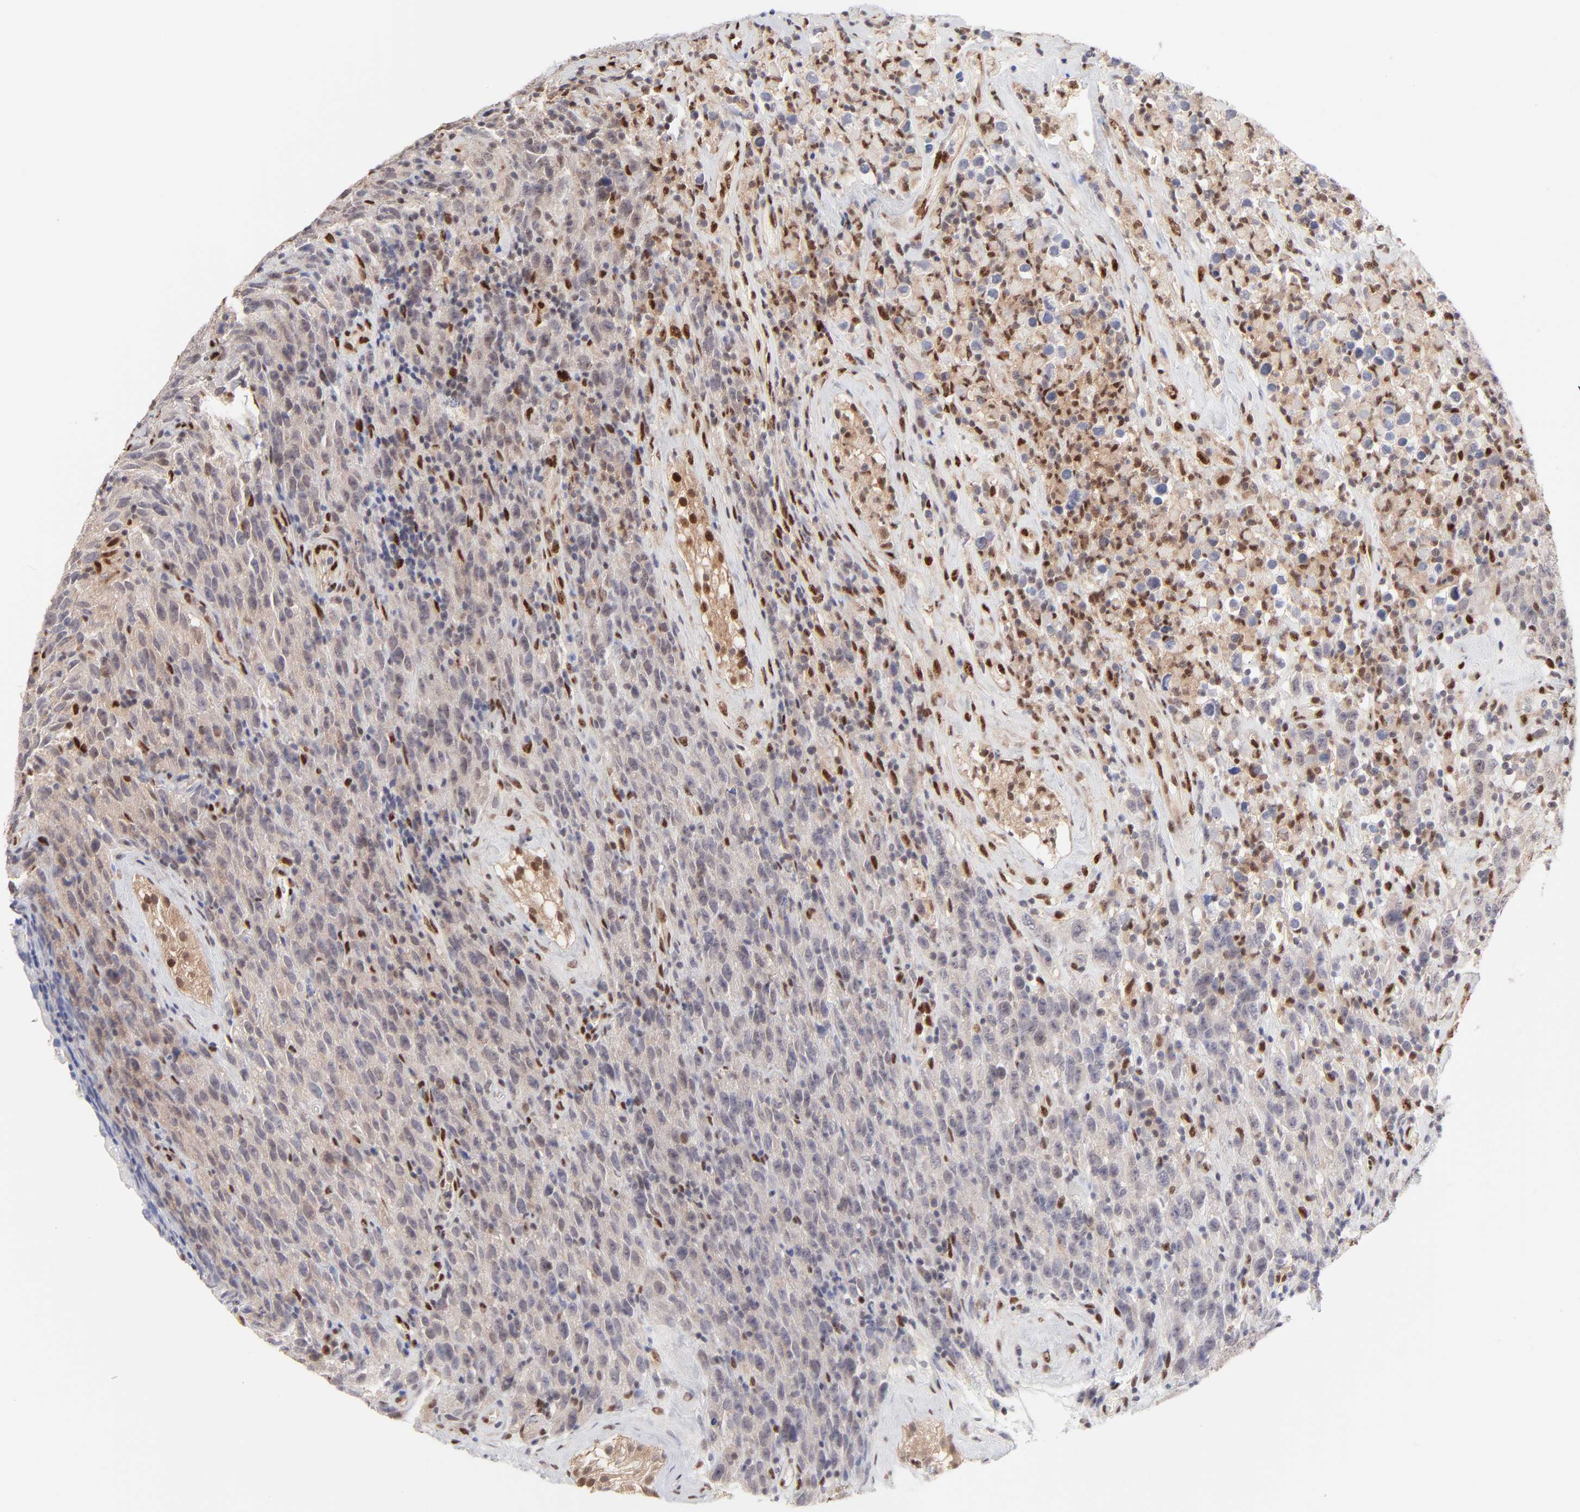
{"staining": {"intensity": "negative", "quantity": "none", "location": "none"}, "tissue": "testis cancer", "cell_type": "Tumor cells", "image_type": "cancer", "snomed": [{"axis": "morphology", "description": "Seminoma, NOS"}, {"axis": "topography", "description": "Testis"}], "caption": "An immunohistochemistry photomicrograph of testis cancer is shown. There is no staining in tumor cells of testis cancer.", "gene": "STAT3", "patient": {"sex": "male", "age": 52}}